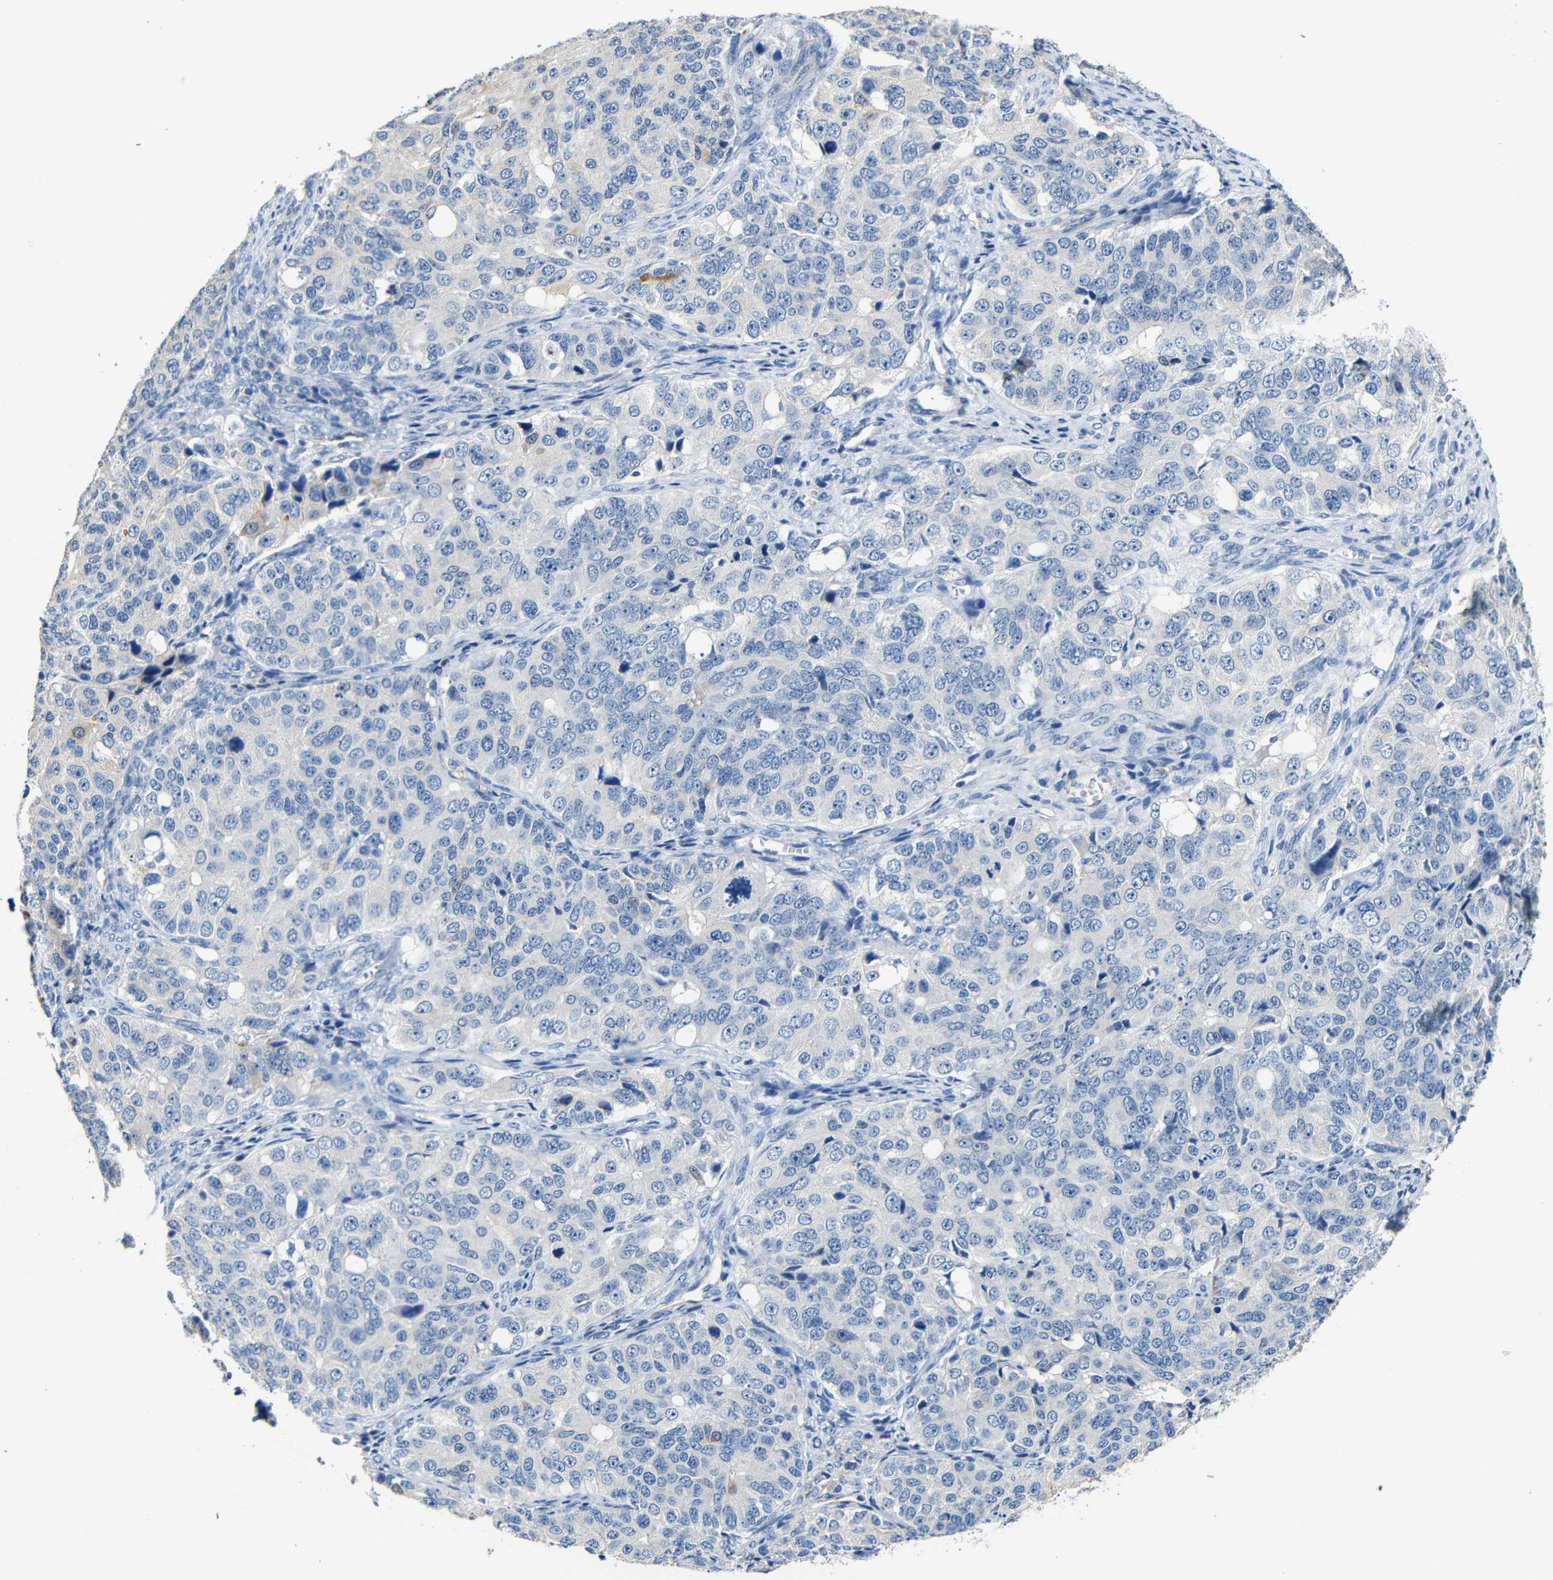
{"staining": {"intensity": "moderate", "quantity": "<25%", "location": "cytoplasmic/membranous"}, "tissue": "ovarian cancer", "cell_type": "Tumor cells", "image_type": "cancer", "snomed": [{"axis": "morphology", "description": "Carcinoma, endometroid"}, {"axis": "topography", "description": "Ovary"}], "caption": "This micrograph shows IHC staining of ovarian cancer, with low moderate cytoplasmic/membranous expression in about <25% of tumor cells.", "gene": "ACKR2", "patient": {"sex": "female", "age": 51}}